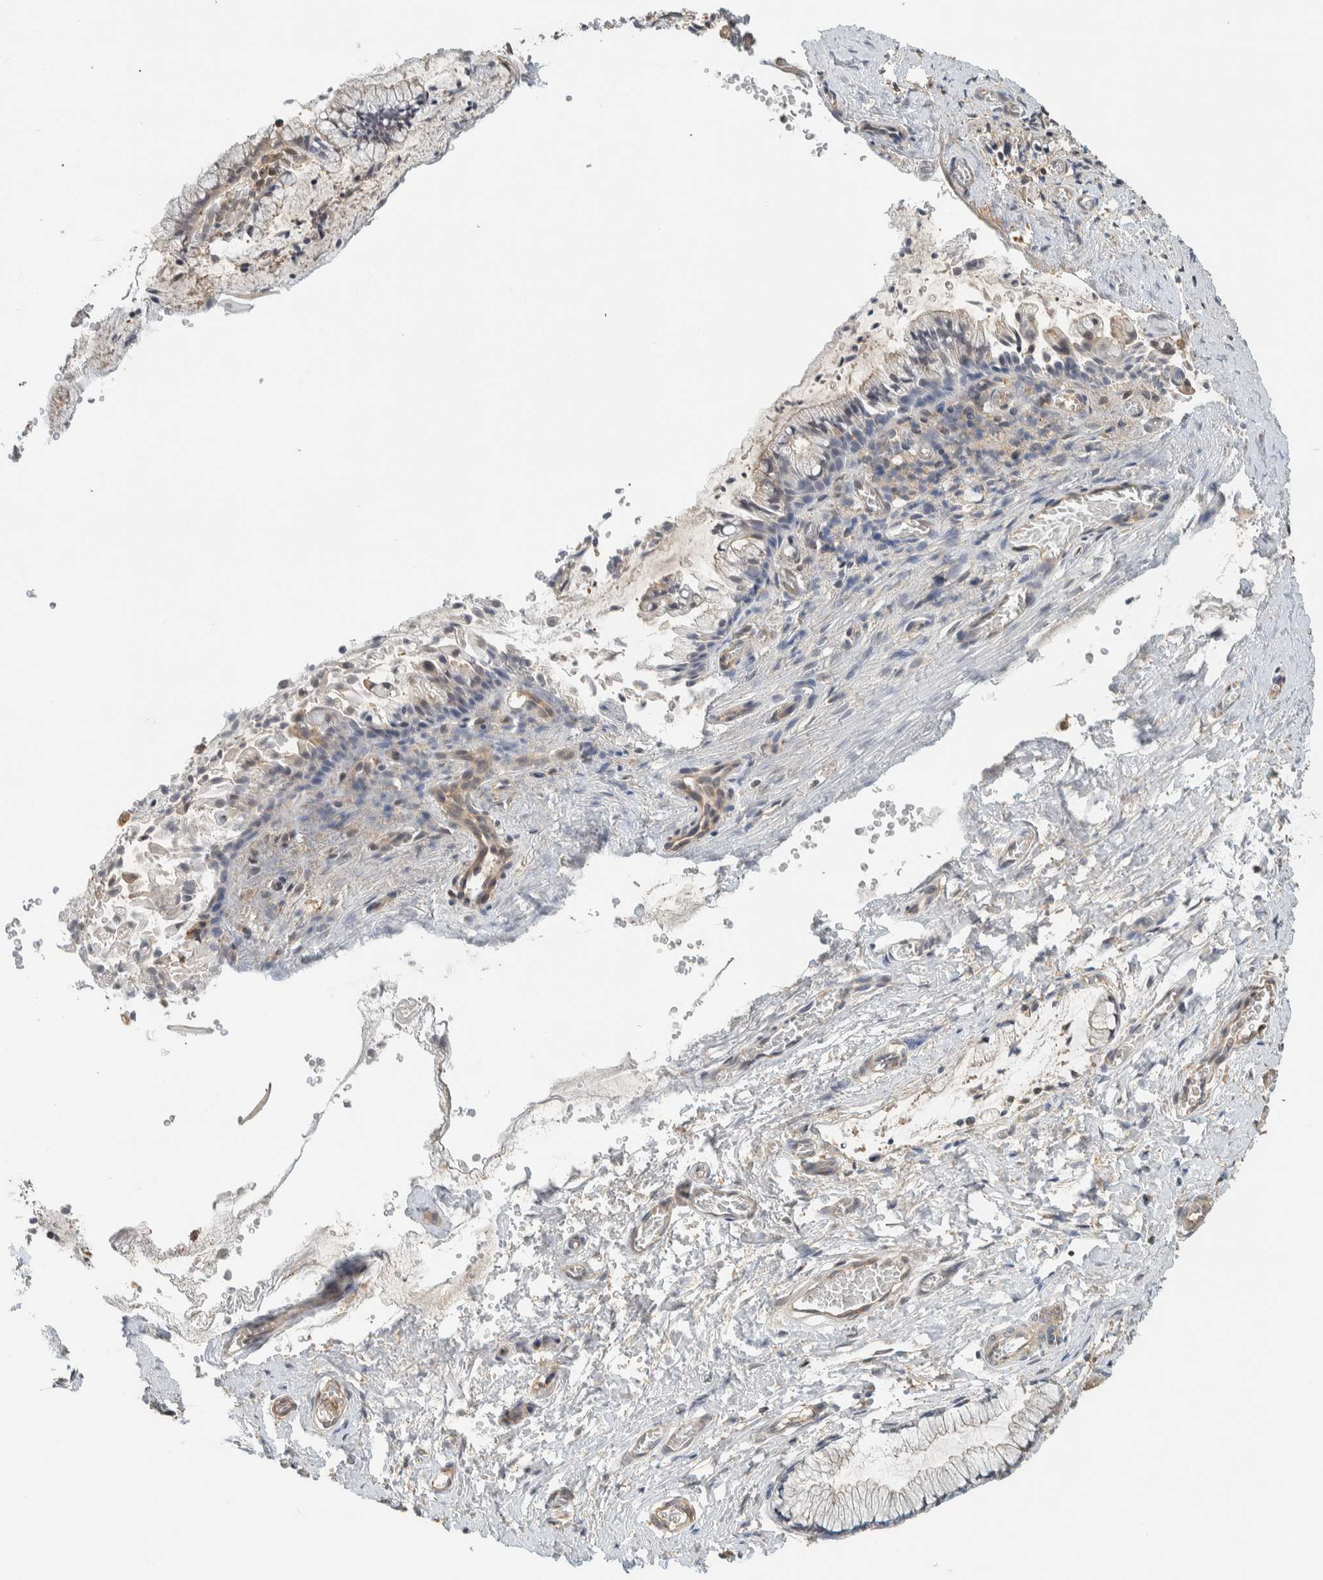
{"staining": {"intensity": "weak", "quantity": "<25%", "location": "cytoplasmic/membranous"}, "tissue": "cervix", "cell_type": "Glandular cells", "image_type": "normal", "snomed": [{"axis": "morphology", "description": "Normal tissue, NOS"}, {"axis": "topography", "description": "Cervix"}], "caption": "The photomicrograph exhibits no significant positivity in glandular cells of cervix.", "gene": "RAB11FIP1", "patient": {"sex": "female", "age": 55}}